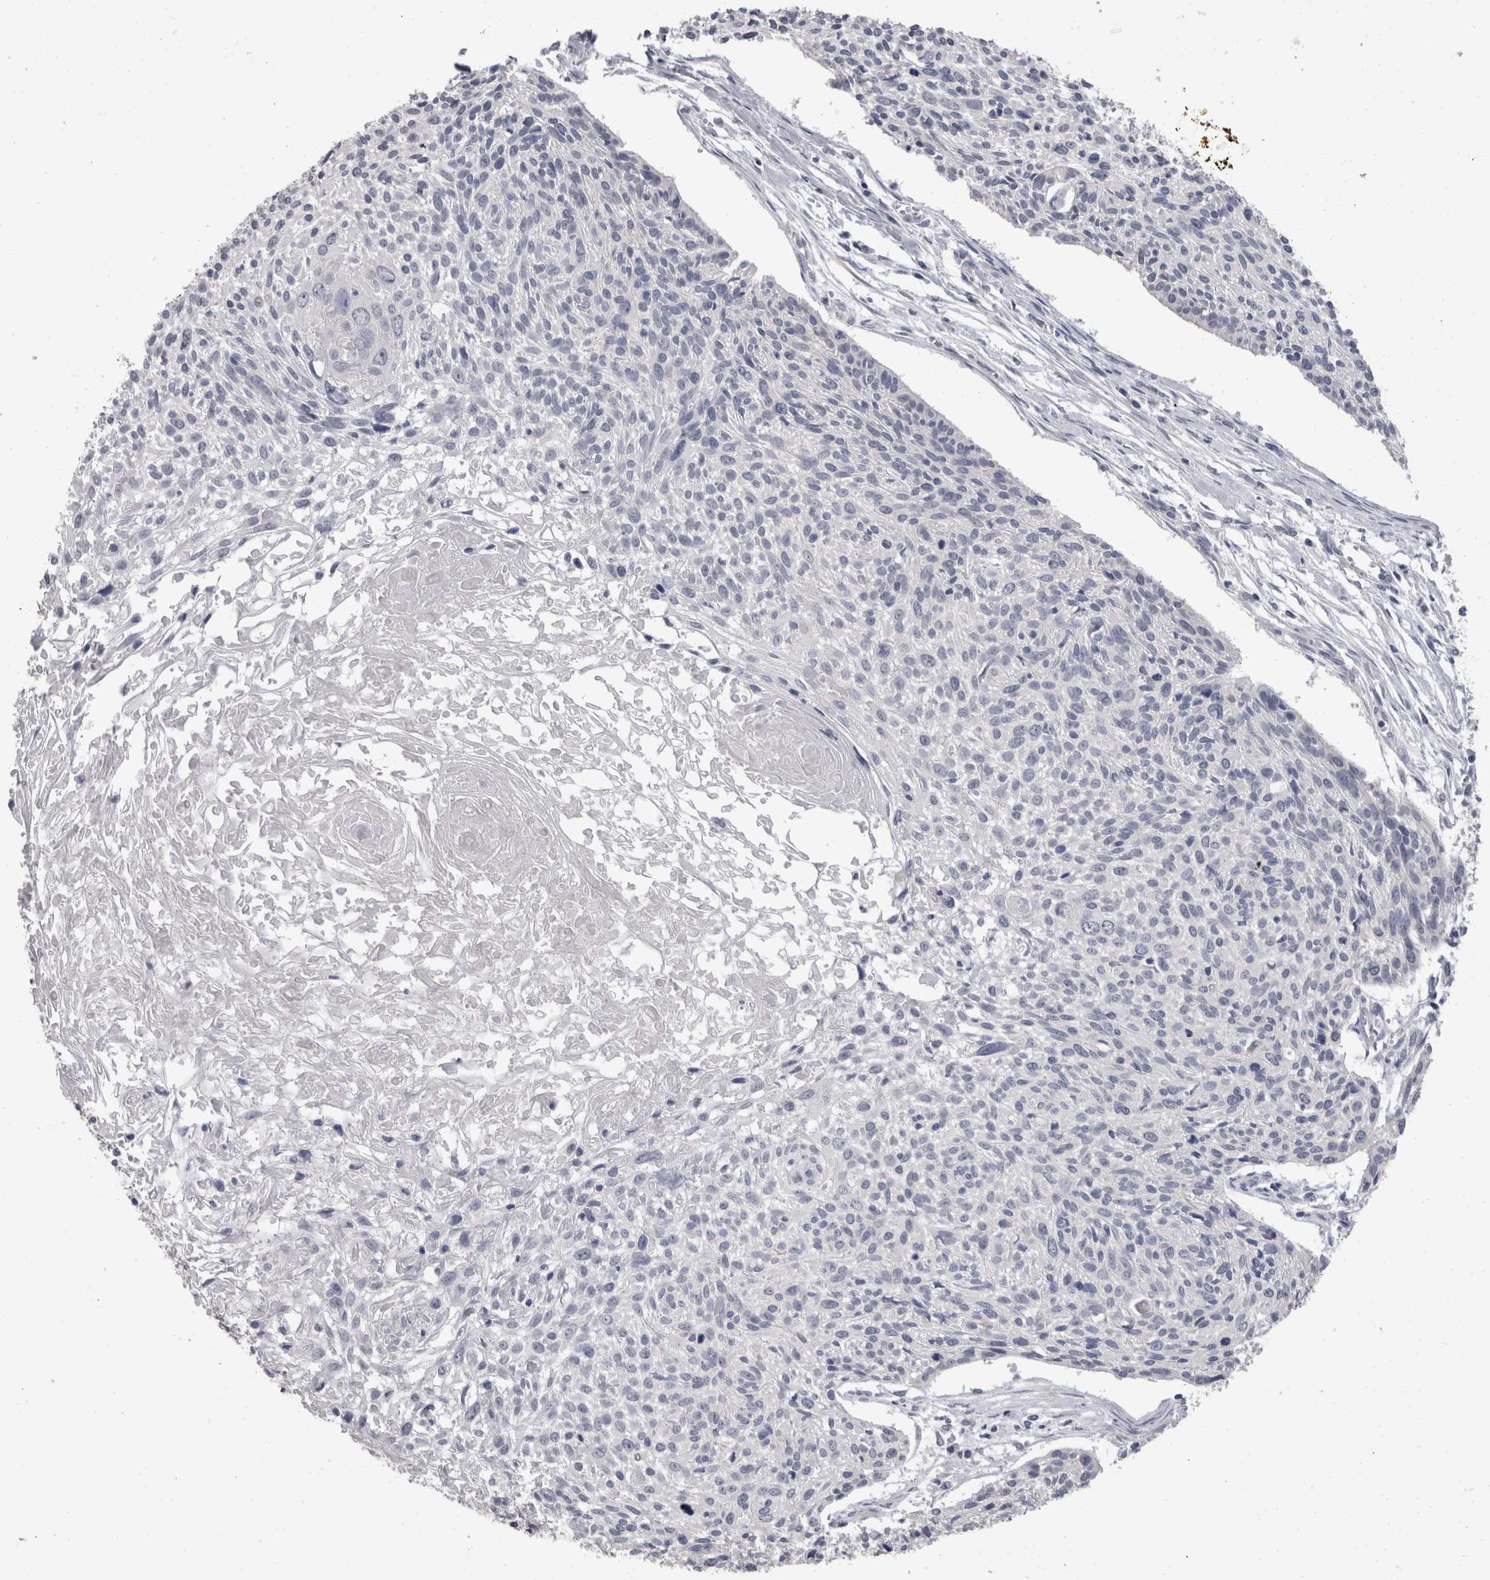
{"staining": {"intensity": "negative", "quantity": "none", "location": "none"}, "tissue": "cervical cancer", "cell_type": "Tumor cells", "image_type": "cancer", "snomed": [{"axis": "morphology", "description": "Squamous cell carcinoma, NOS"}, {"axis": "topography", "description": "Cervix"}], "caption": "This is an IHC histopathology image of cervical cancer (squamous cell carcinoma). There is no positivity in tumor cells.", "gene": "FHOD3", "patient": {"sex": "female", "age": 51}}